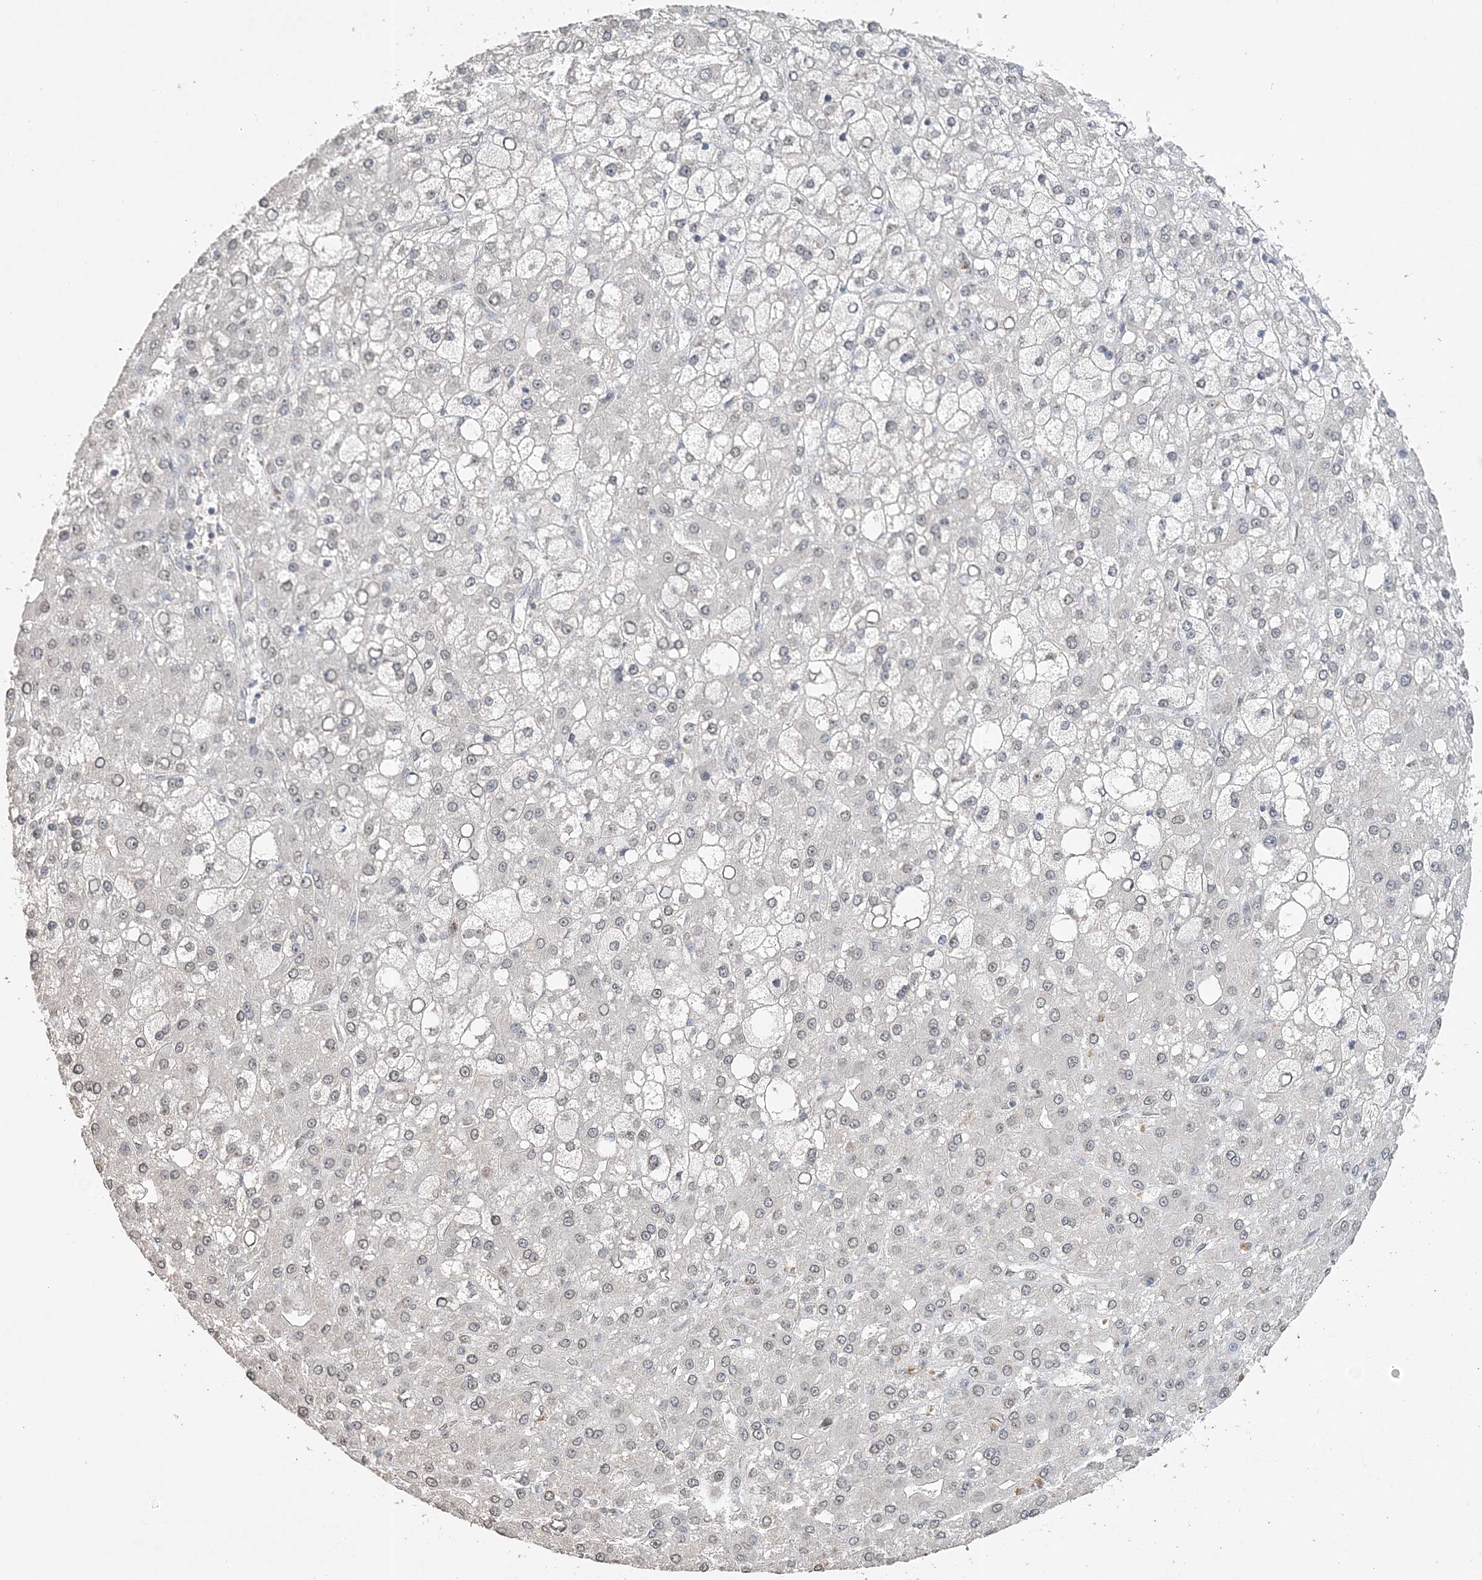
{"staining": {"intensity": "weak", "quantity": "<25%", "location": "nuclear"}, "tissue": "liver cancer", "cell_type": "Tumor cells", "image_type": "cancer", "snomed": [{"axis": "morphology", "description": "Carcinoma, Hepatocellular, NOS"}, {"axis": "topography", "description": "Liver"}], "caption": "Liver hepatocellular carcinoma stained for a protein using immunohistochemistry demonstrates no positivity tumor cells.", "gene": "FAM110A", "patient": {"sex": "male", "age": 67}}